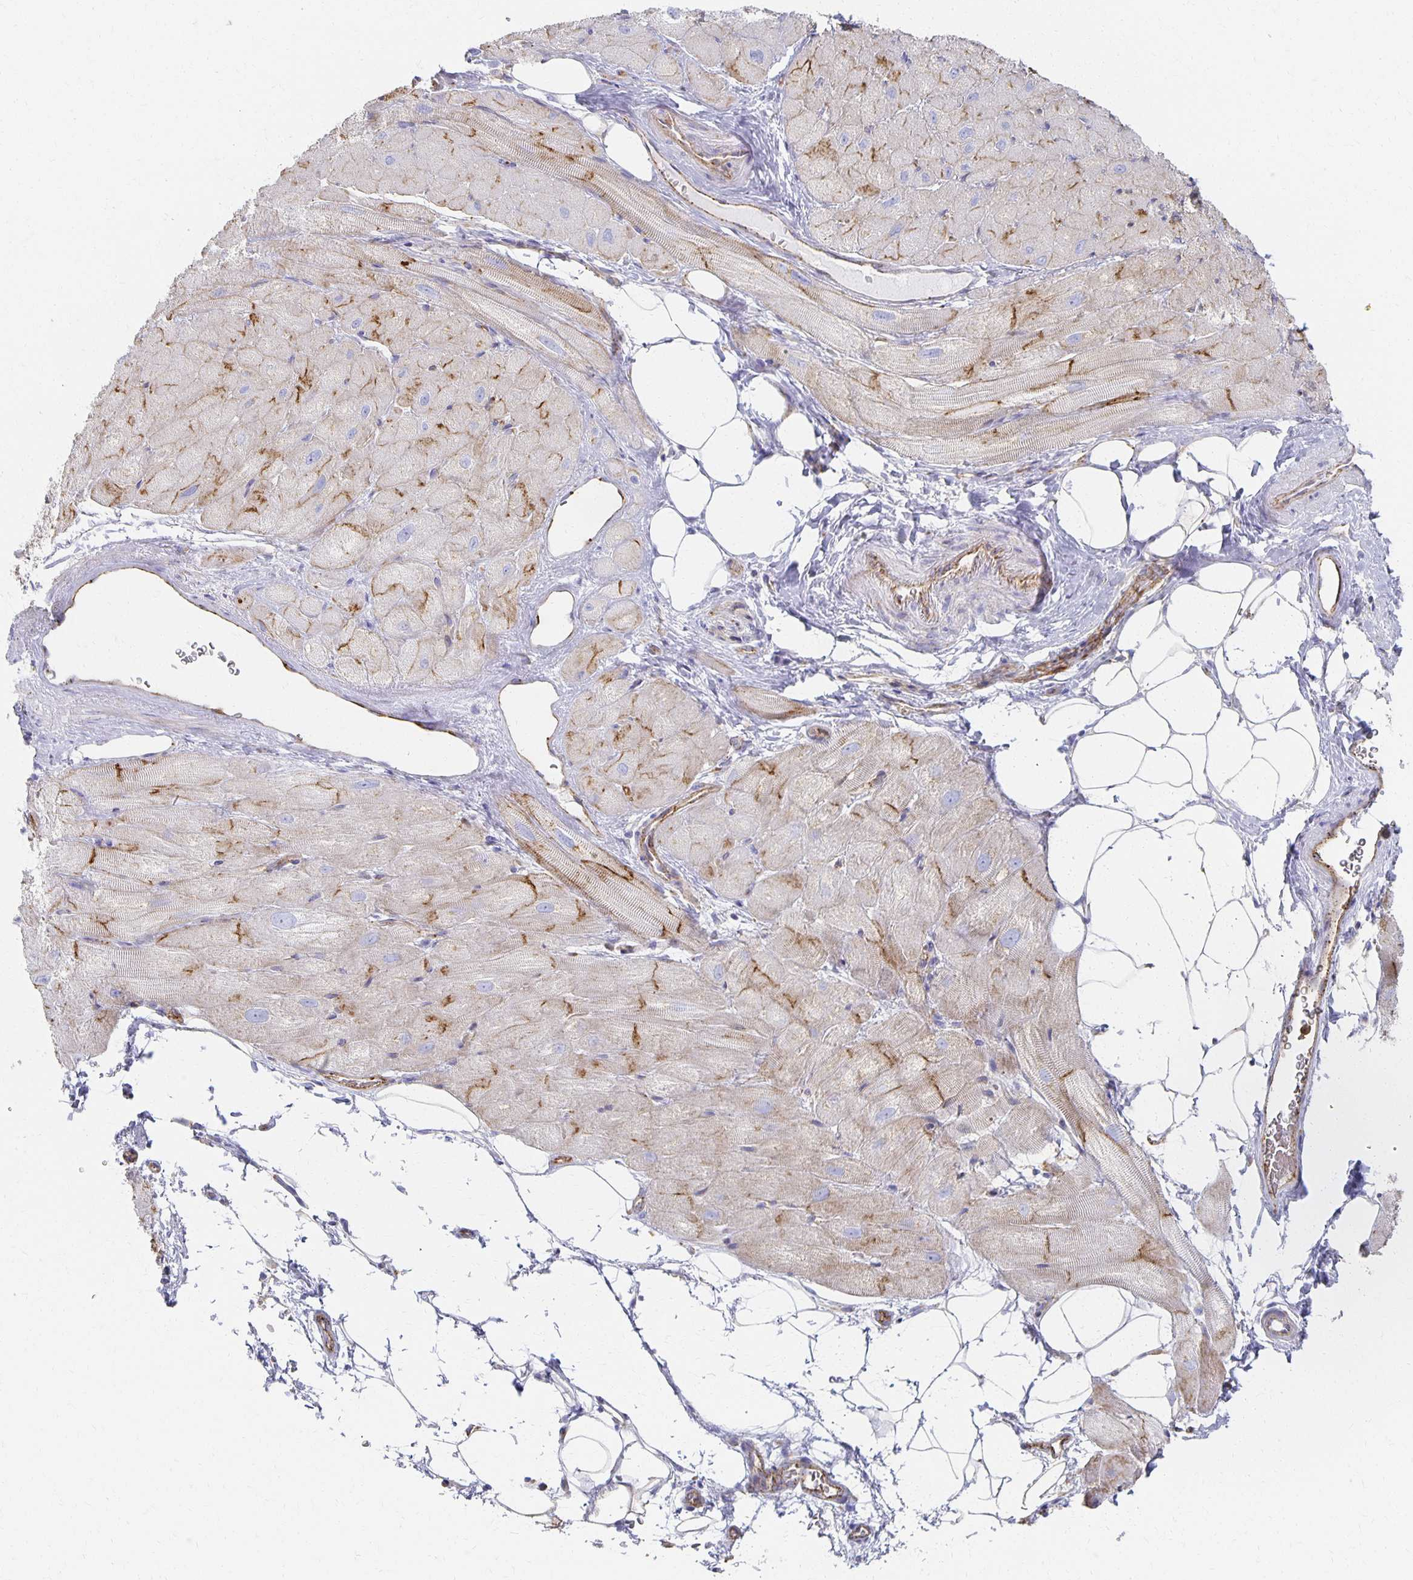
{"staining": {"intensity": "strong", "quantity": "25%-75%", "location": "cytoplasmic/membranous"}, "tissue": "heart muscle", "cell_type": "Cardiomyocytes", "image_type": "normal", "snomed": [{"axis": "morphology", "description": "Normal tissue, NOS"}, {"axis": "topography", "description": "Heart"}], "caption": "DAB (3,3'-diaminobenzidine) immunohistochemical staining of benign human heart muscle demonstrates strong cytoplasmic/membranous protein positivity in about 25%-75% of cardiomyocytes. (DAB (3,3'-diaminobenzidine) = brown stain, brightfield microscopy at high magnification).", "gene": "TAAR1", "patient": {"sex": "male", "age": 62}}